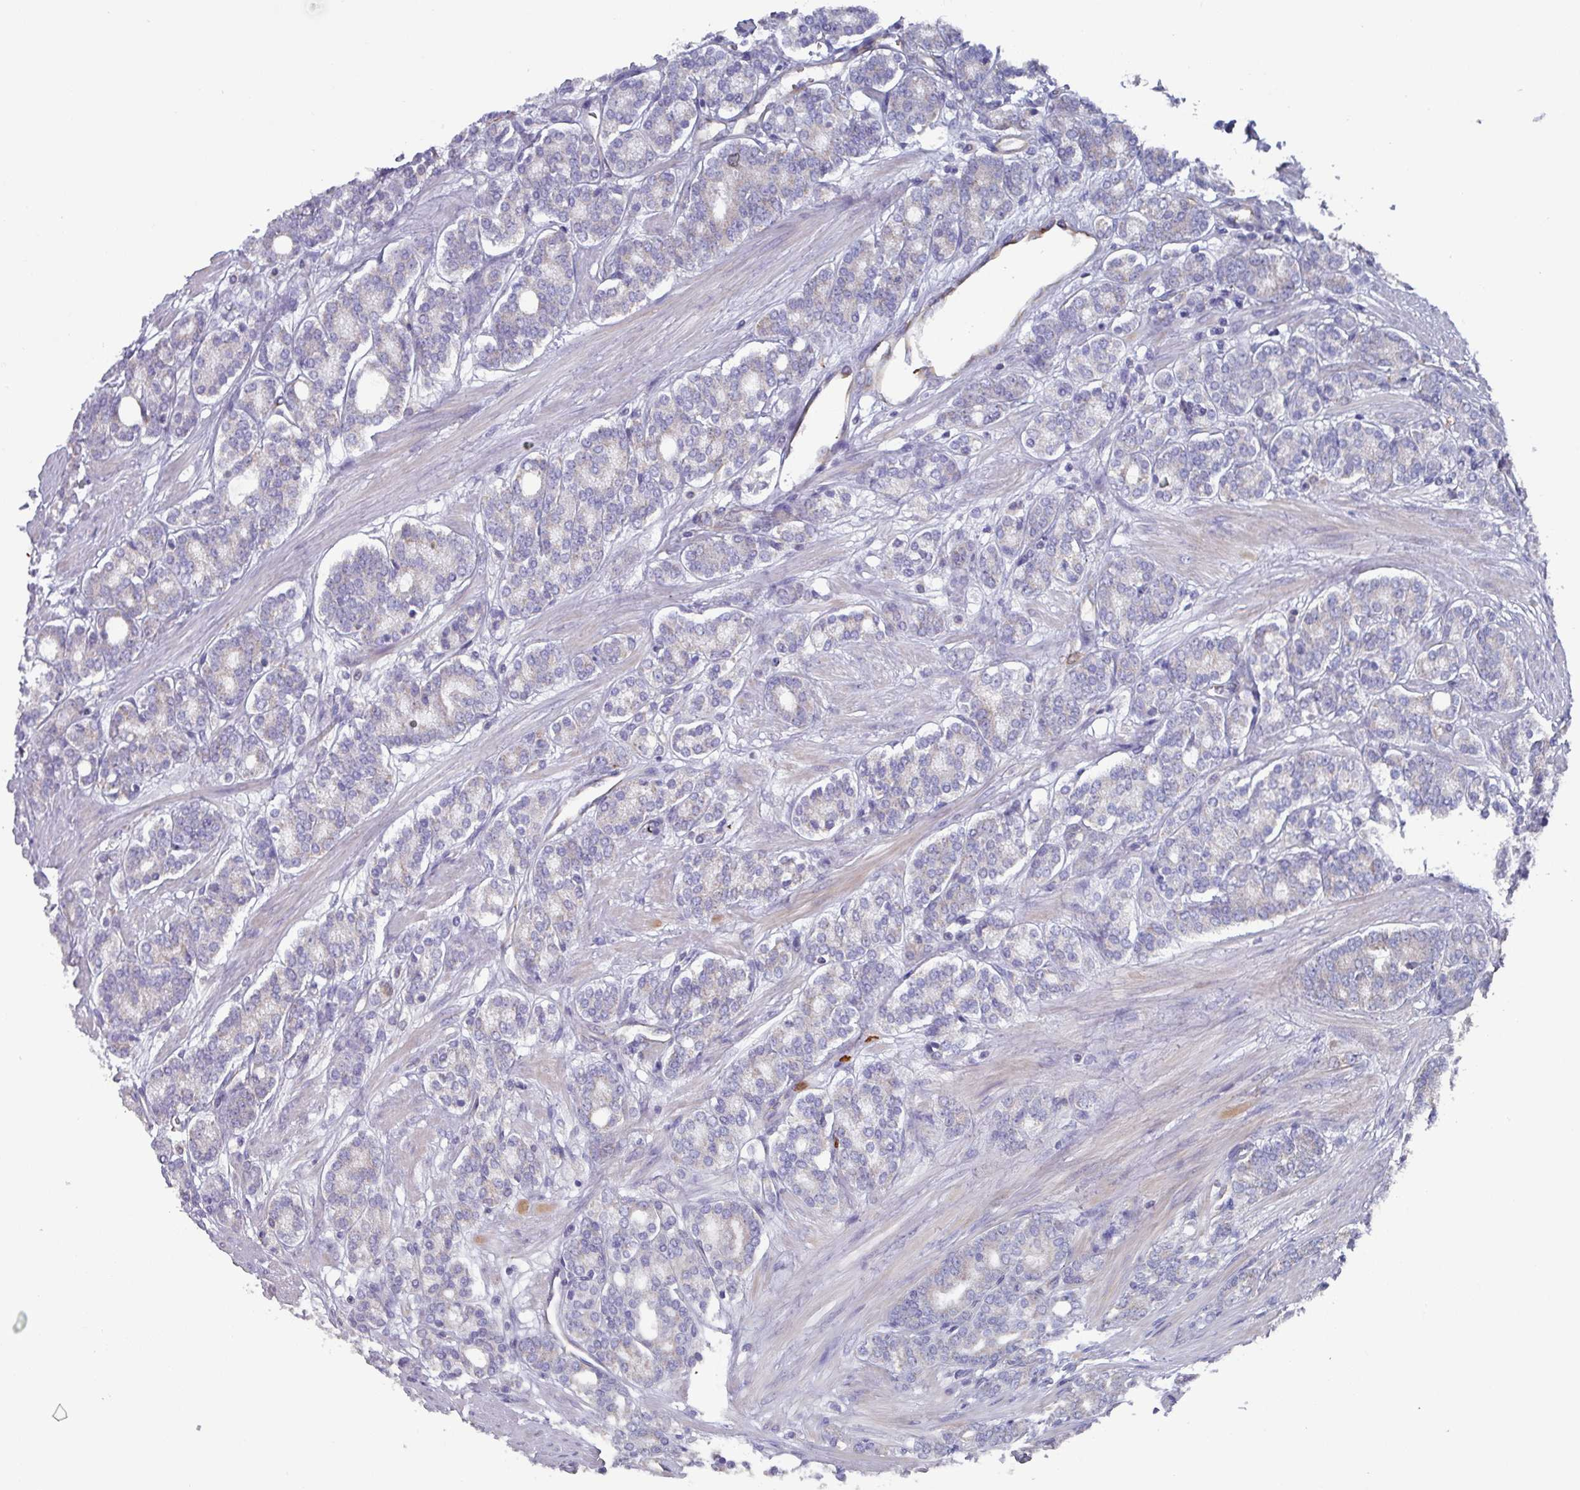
{"staining": {"intensity": "negative", "quantity": "none", "location": "none"}, "tissue": "prostate cancer", "cell_type": "Tumor cells", "image_type": "cancer", "snomed": [{"axis": "morphology", "description": "Adenocarcinoma, High grade"}, {"axis": "topography", "description": "Prostate"}], "caption": "Tumor cells show no significant staining in prostate cancer (adenocarcinoma (high-grade)). (DAB immunohistochemistry (IHC), high magnification).", "gene": "UQCC2", "patient": {"sex": "male", "age": 62}}